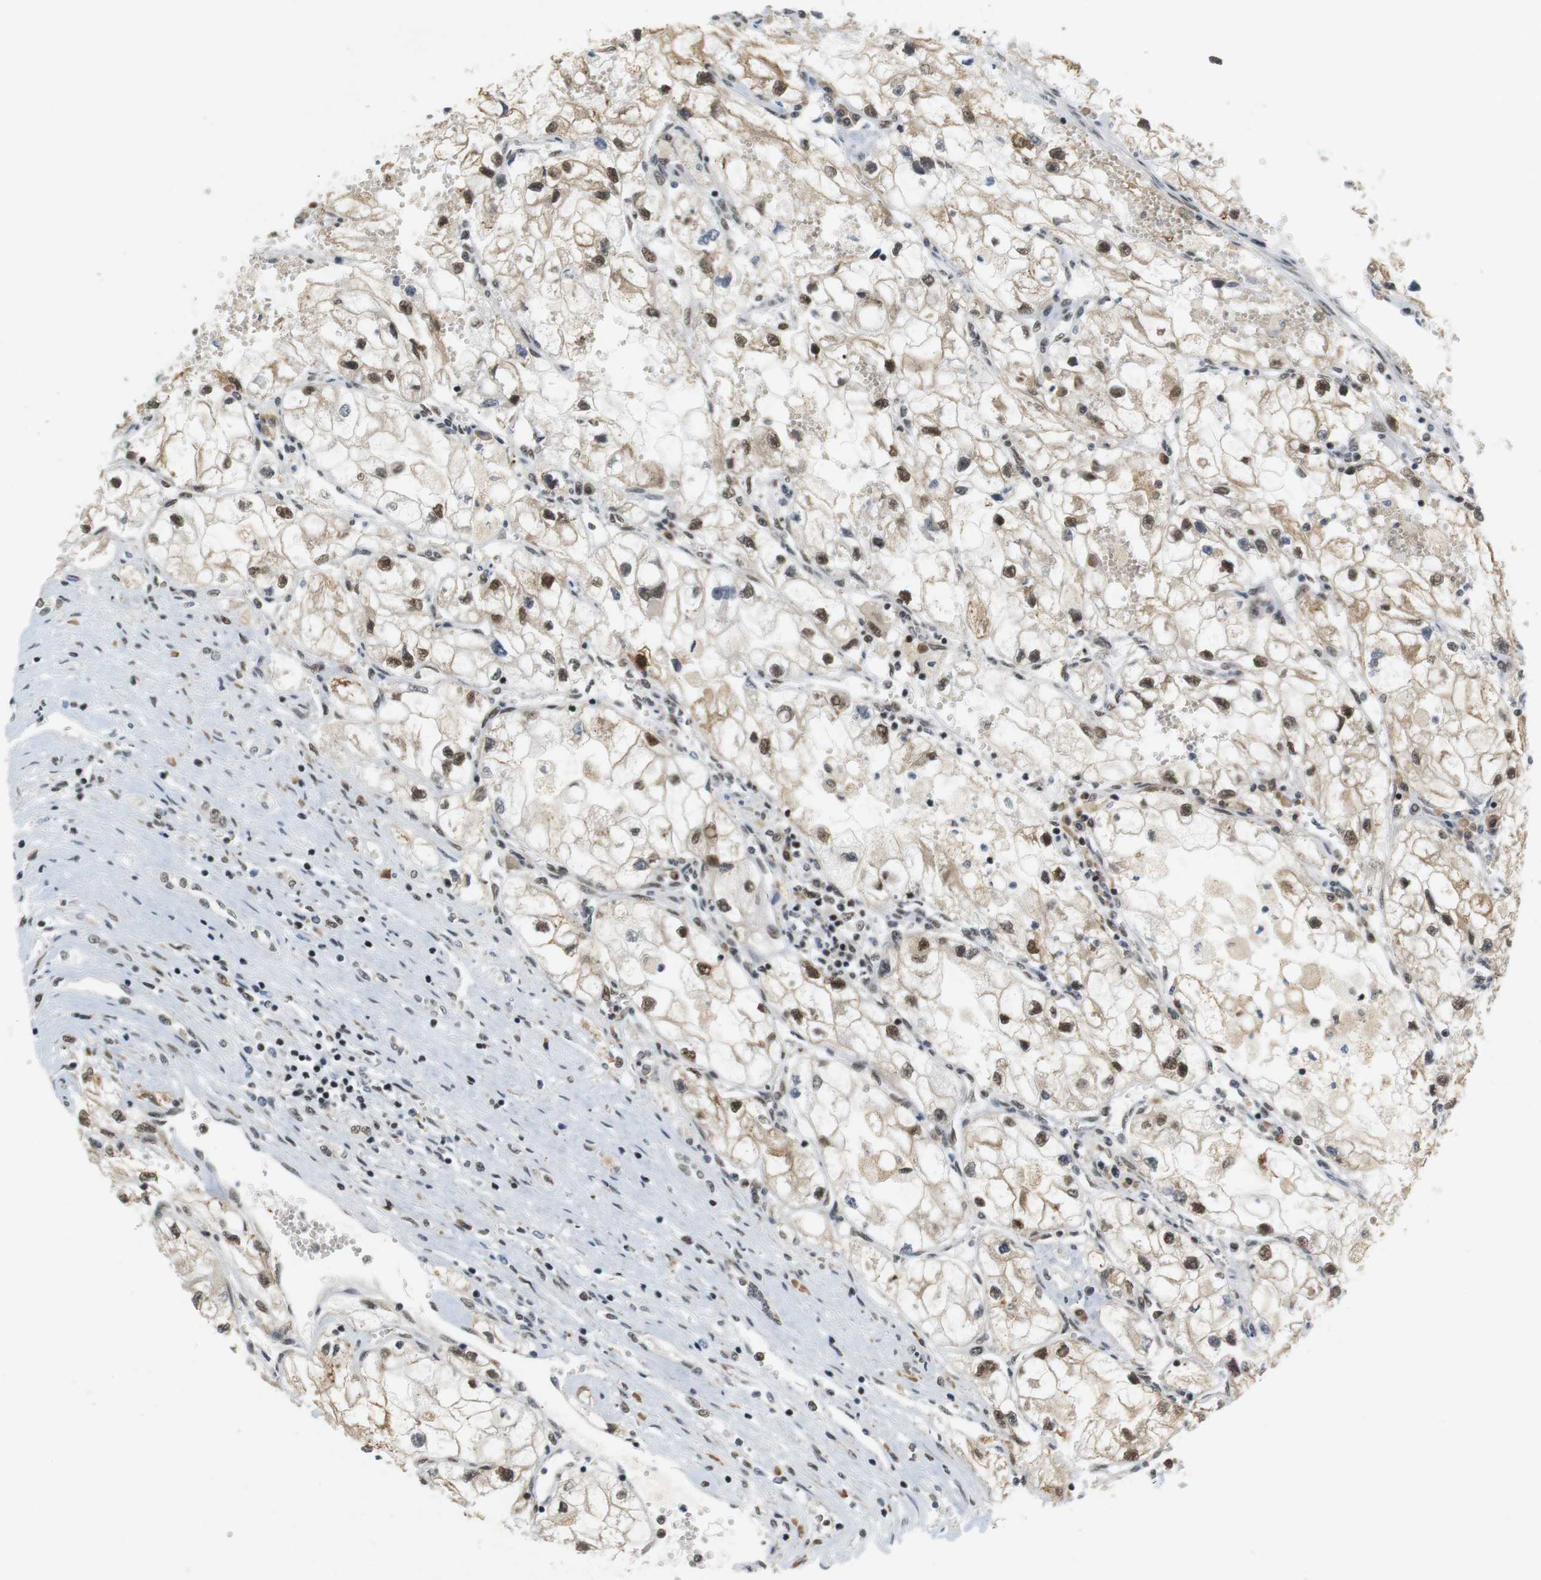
{"staining": {"intensity": "moderate", "quantity": ">75%", "location": "nuclear"}, "tissue": "renal cancer", "cell_type": "Tumor cells", "image_type": "cancer", "snomed": [{"axis": "morphology", "description": "Adenocarcinoma, NOS"}, {"axis": "topography", "description": "Kidney"}], "caption": "The image demonstrates a brown stain indicating the presence of a protein in the nuclear of tumor cells in renal cancer (adenocarcinoma). (Stains: DAB in brown, nuclei in blue, Microscopy: brightfield microscopy at high magnification).", "gene": "RNF38", "patient": {"sex": "female", "age": 70}}